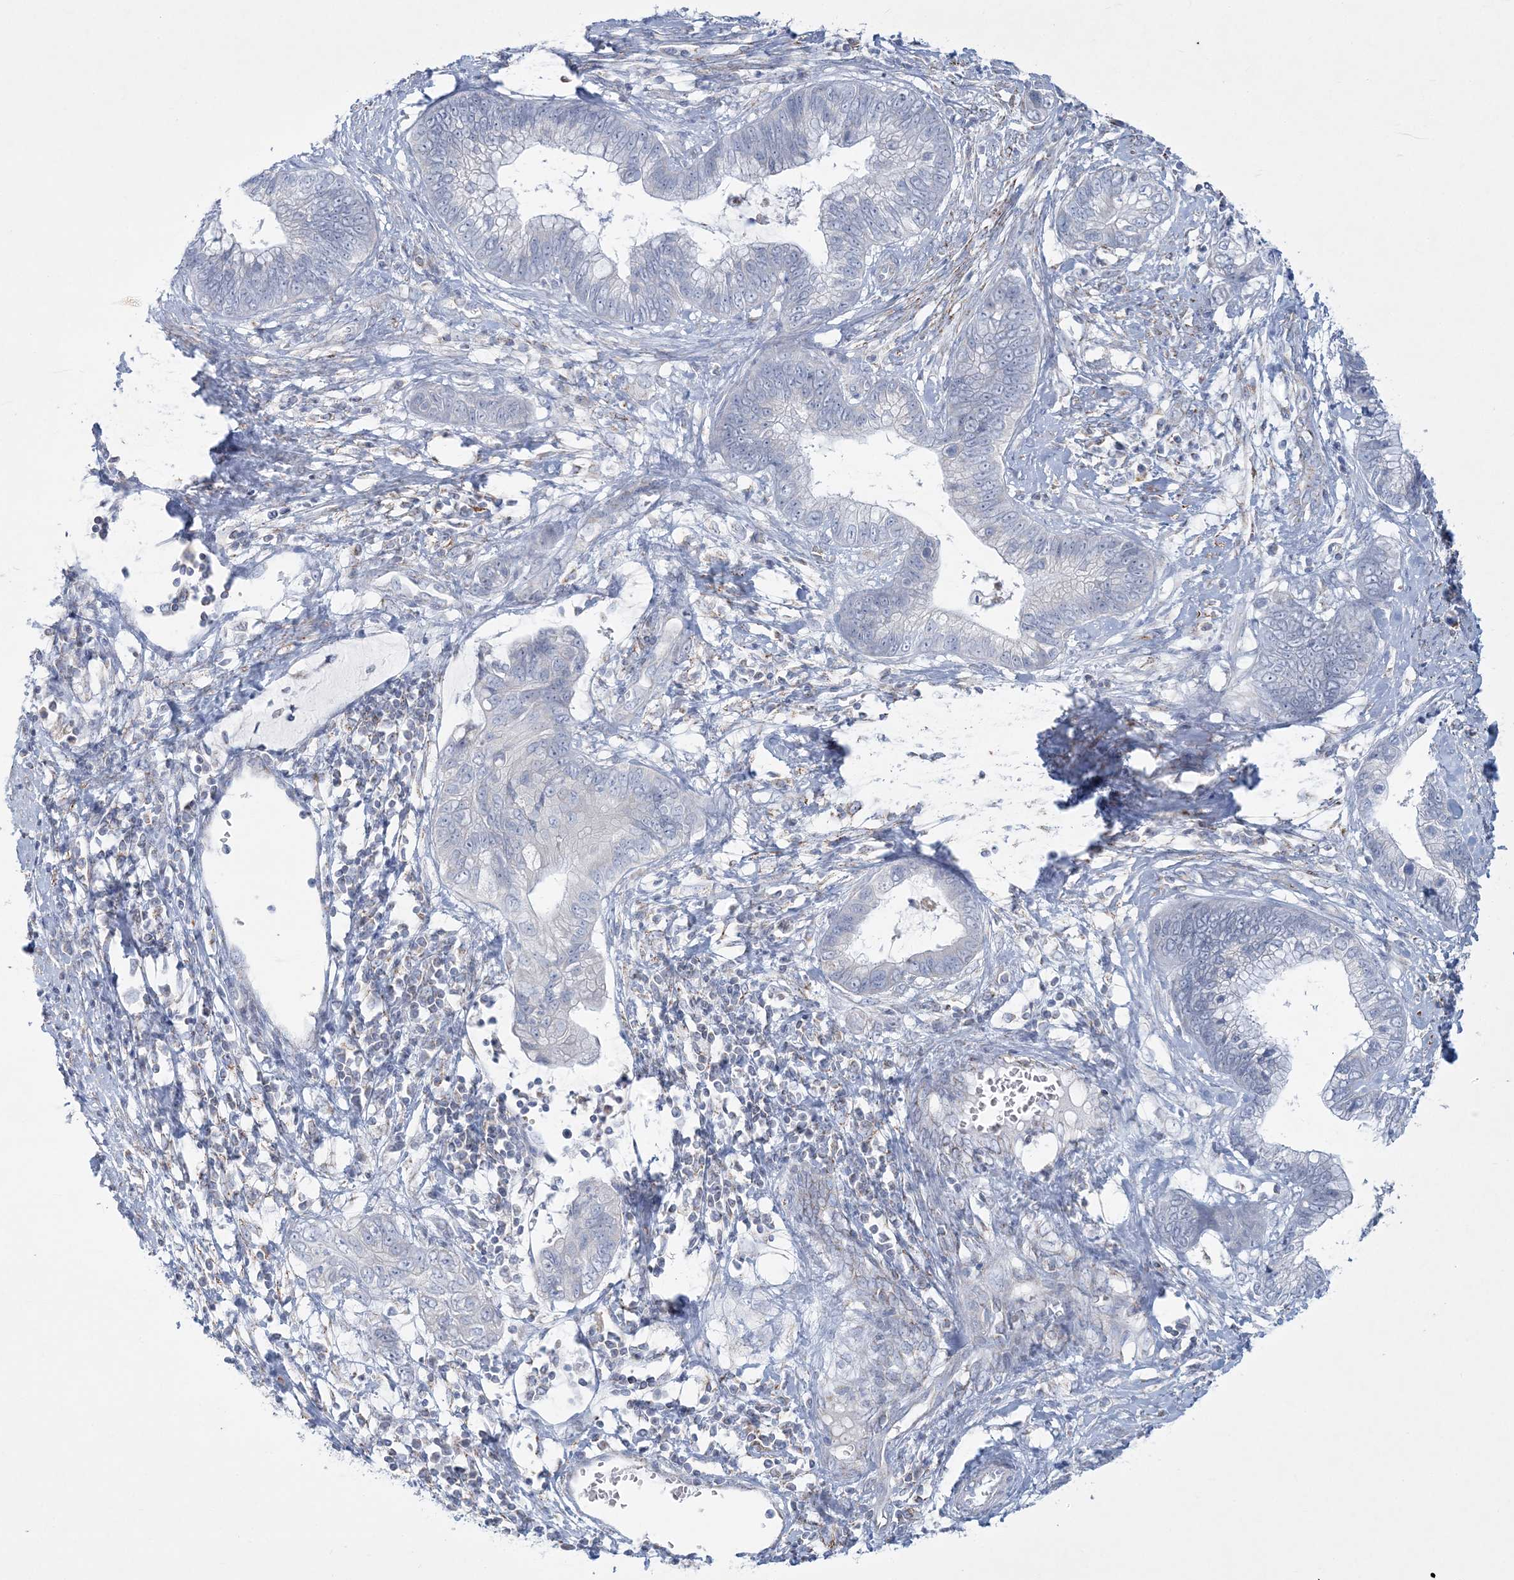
{"staining": {"intensity": "negative", "quantity": "none", "location": "none"}, "tissue": "cervical cancer", "cell_type": "Tumor cells", "image_type": "cancer", "snomed": [{"axis": "morphology", "description": "Adenocarcinoma, NOS"}, {"axis": "topography", "description": "Cervix"}], "caption": "The image reveals no staining of tumor cells in cervical adenocarcinoma.", "gene": "TBC1D7", "patient": {"sex": "female", "age": 44}}